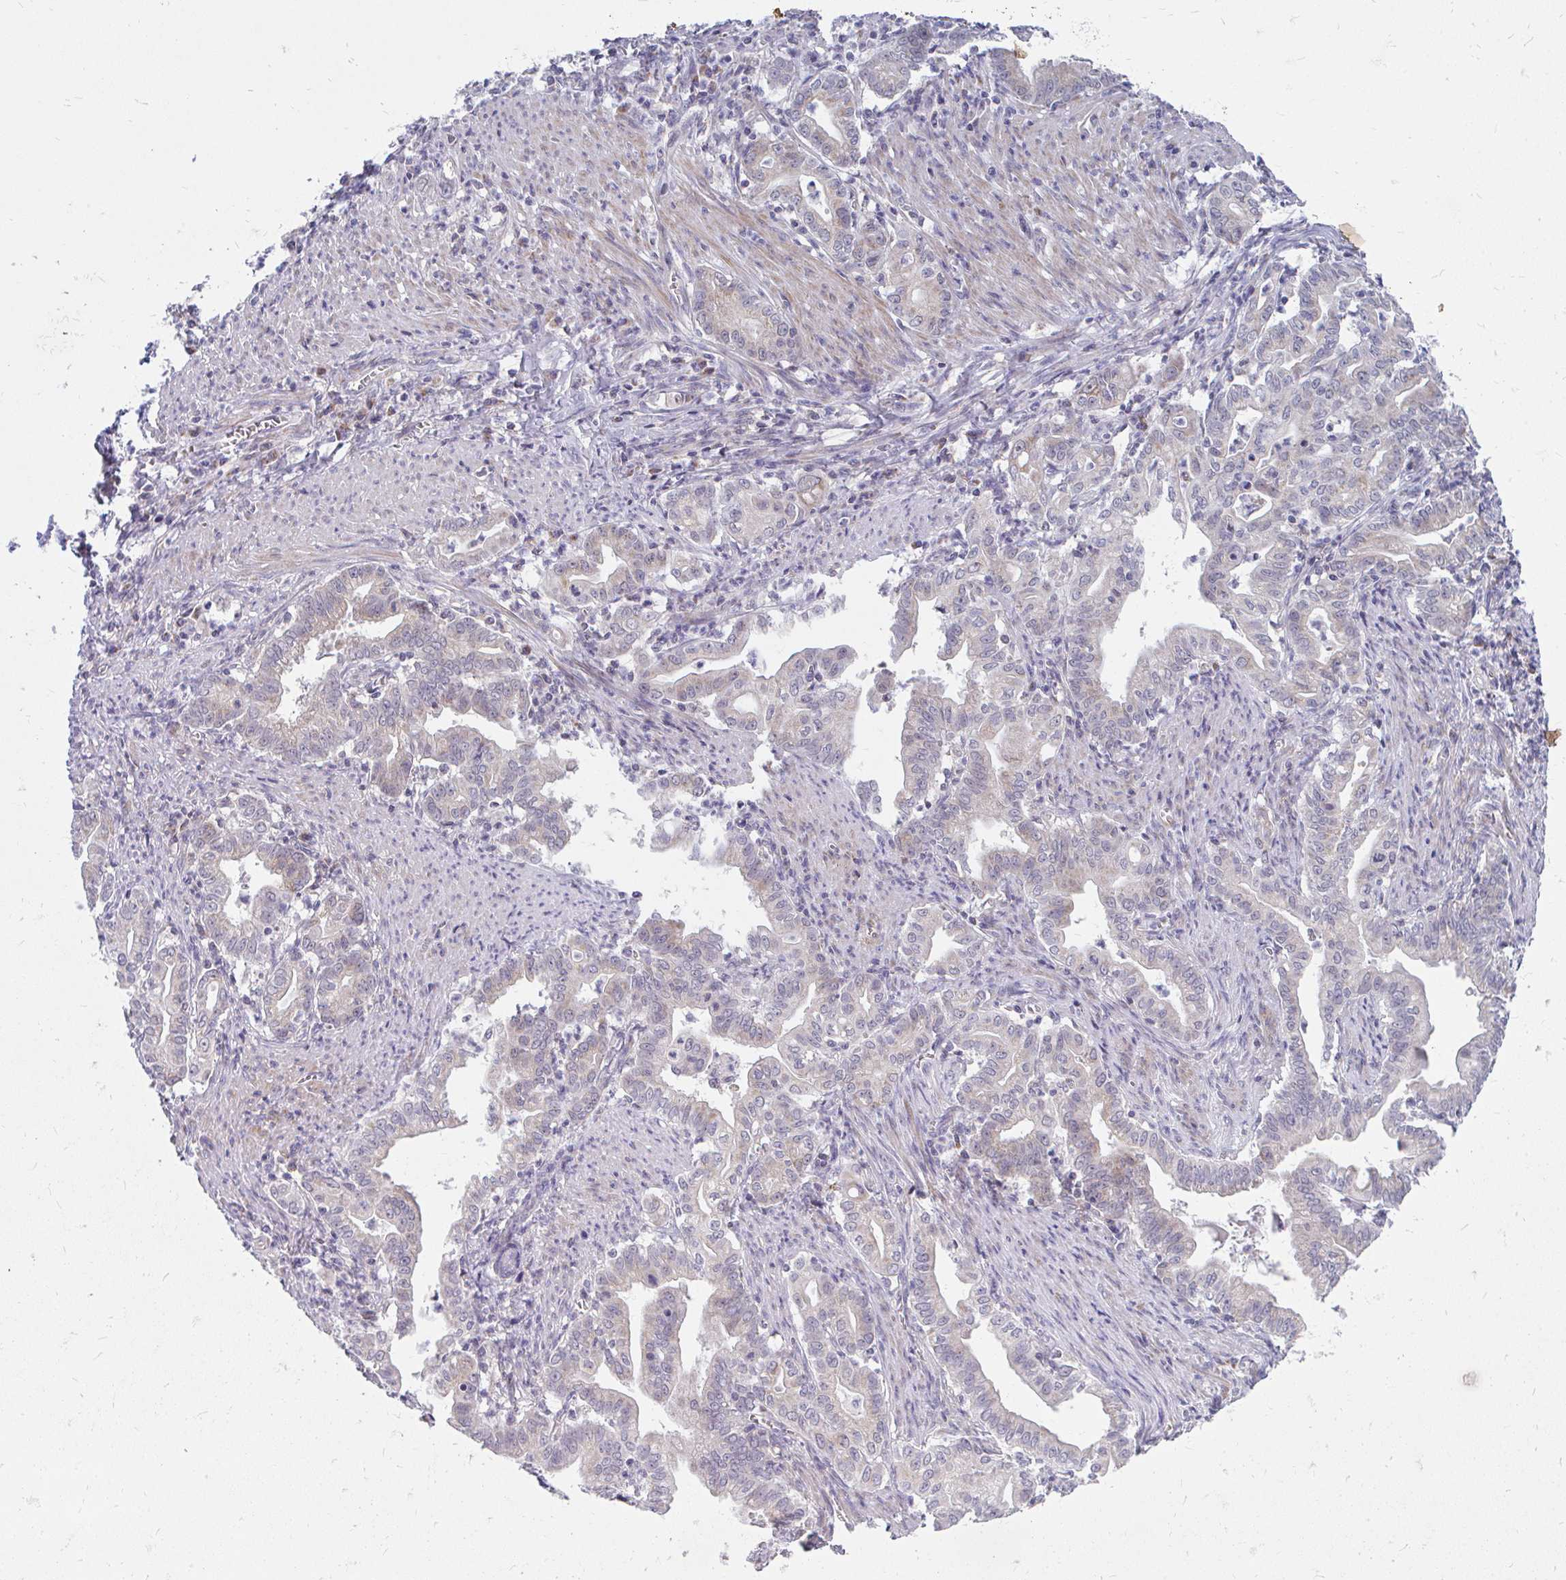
{"staining": {"intensity": "weak", "quantity": "25%-75%", "location": "cytoplasmic/membranous"}, "tissue": "stomach cancer", "cell_type": "Tumor cells", "image_type": "cancer", "snomed": [{"axis": "morphology", "description": "Adenocarcinoma, NOS"}, {"axis": "topography", "description": "Stomach, upper"}], "caption": "Adenocarcinoma (stomach) stained for a protein shows weak cytoplasmic/membranous positivity in tumor cells. The staining was performed using DAB (3,3'-diaminobenzidine), with brown indicating positive protein expression. Nuclei are stained blue with hematoxylin.", "gene": "PEX3", "patient": {"sex": "female", "age": 79}}